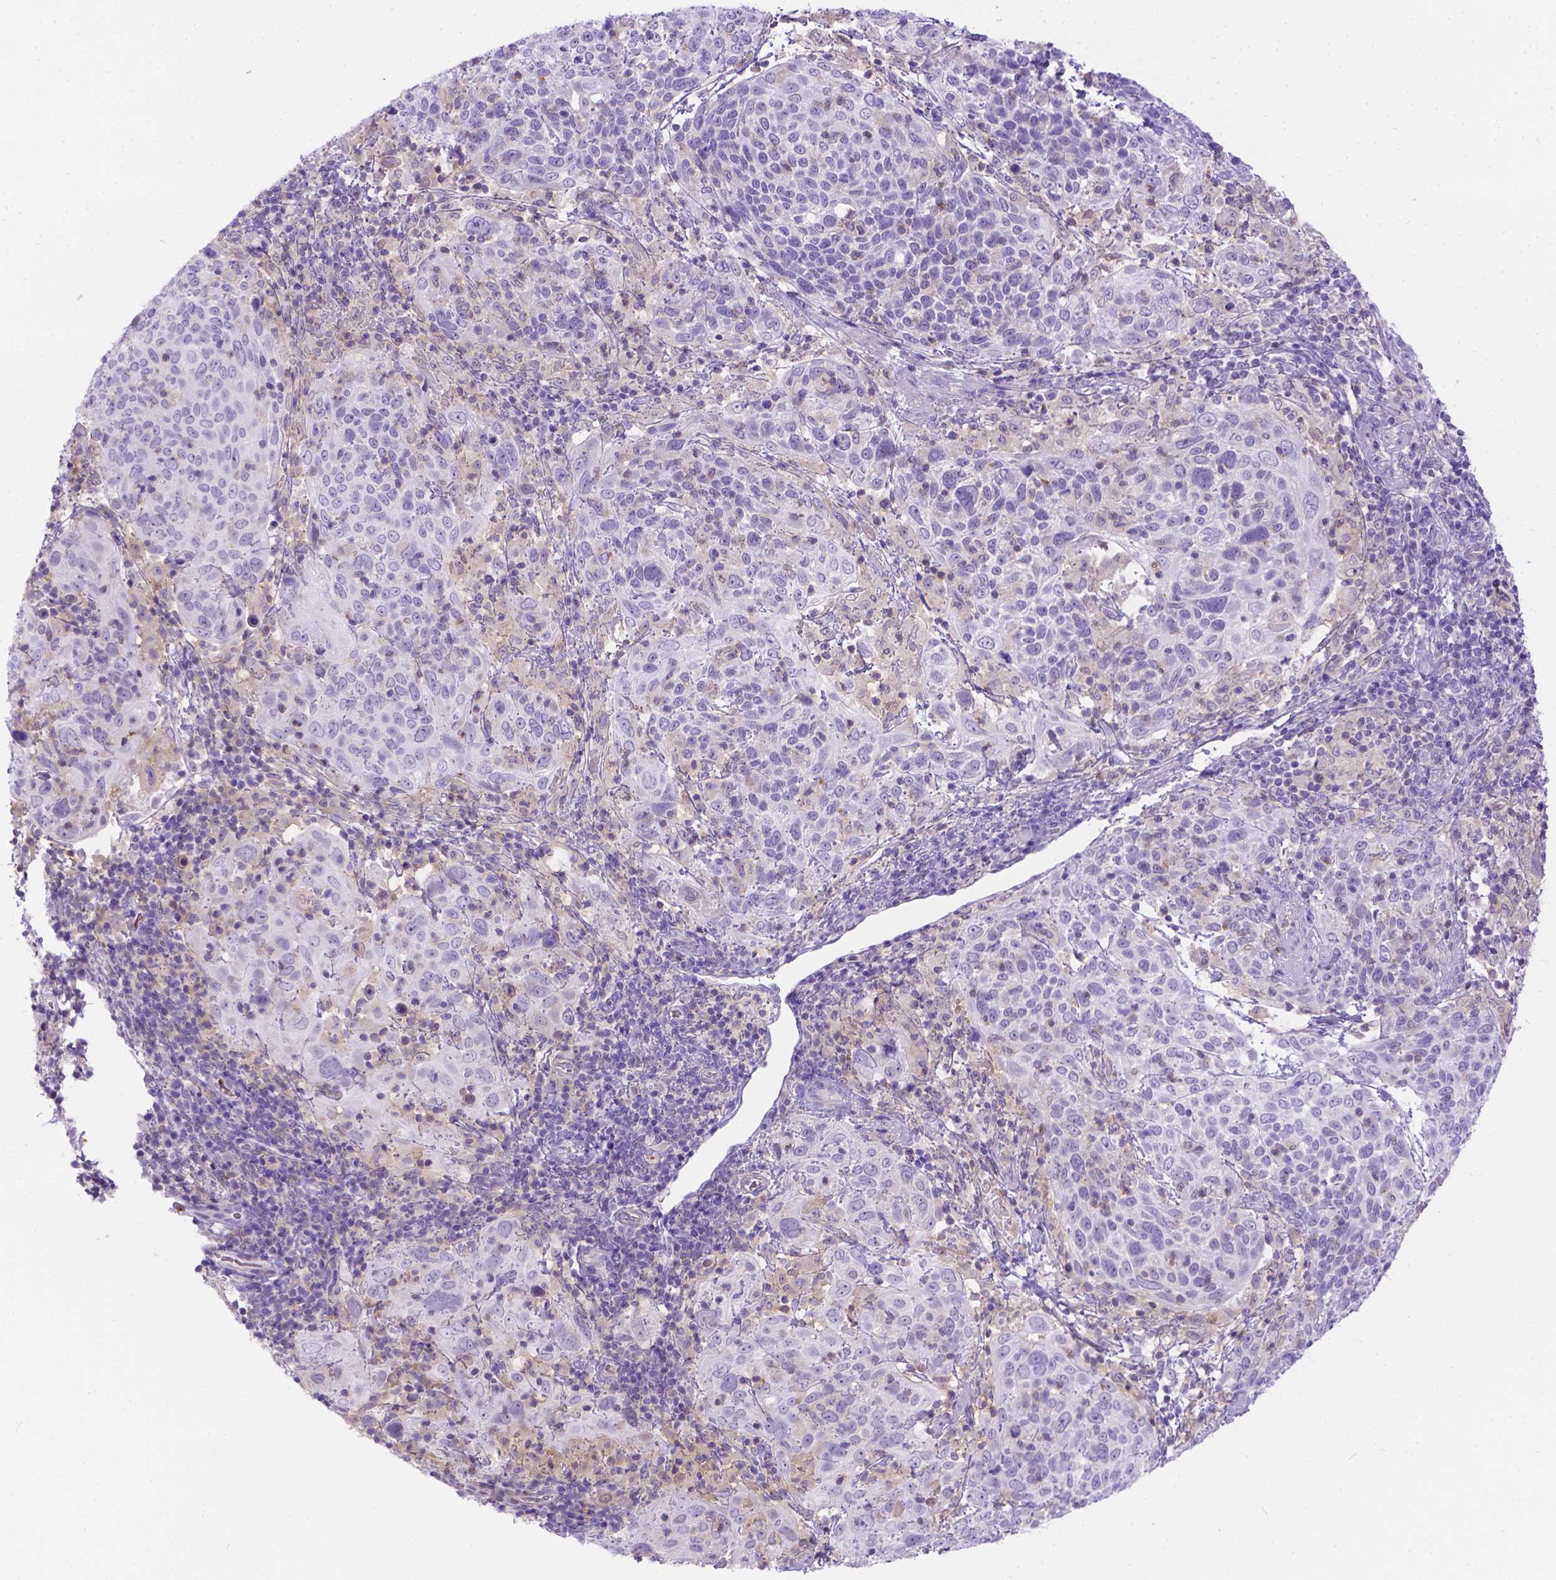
{"staining": {"intensity": "weak", "quantity": "<25%", "location": "cytoplasmic/membranous"}, "tissue": "cervical cancer", "cell_type": "Tumor cells", "image_type": "cancer", "snomed": [{"axis": "morphology", "description": "Squamous cell carcinoma, NOS"}, {"axis": "topography", "description": "Cervix"}], "caption": "This histopathology image is of cervical cancer (squamous cell carcinoma) stained with immunohistochemistry (IHC) to label a protein in brown with the nuclei are counter-stained blue. There is no expression in tumor cells.", "gene": "TMEM169", "patient": {"sex": "female", "age": 61}}